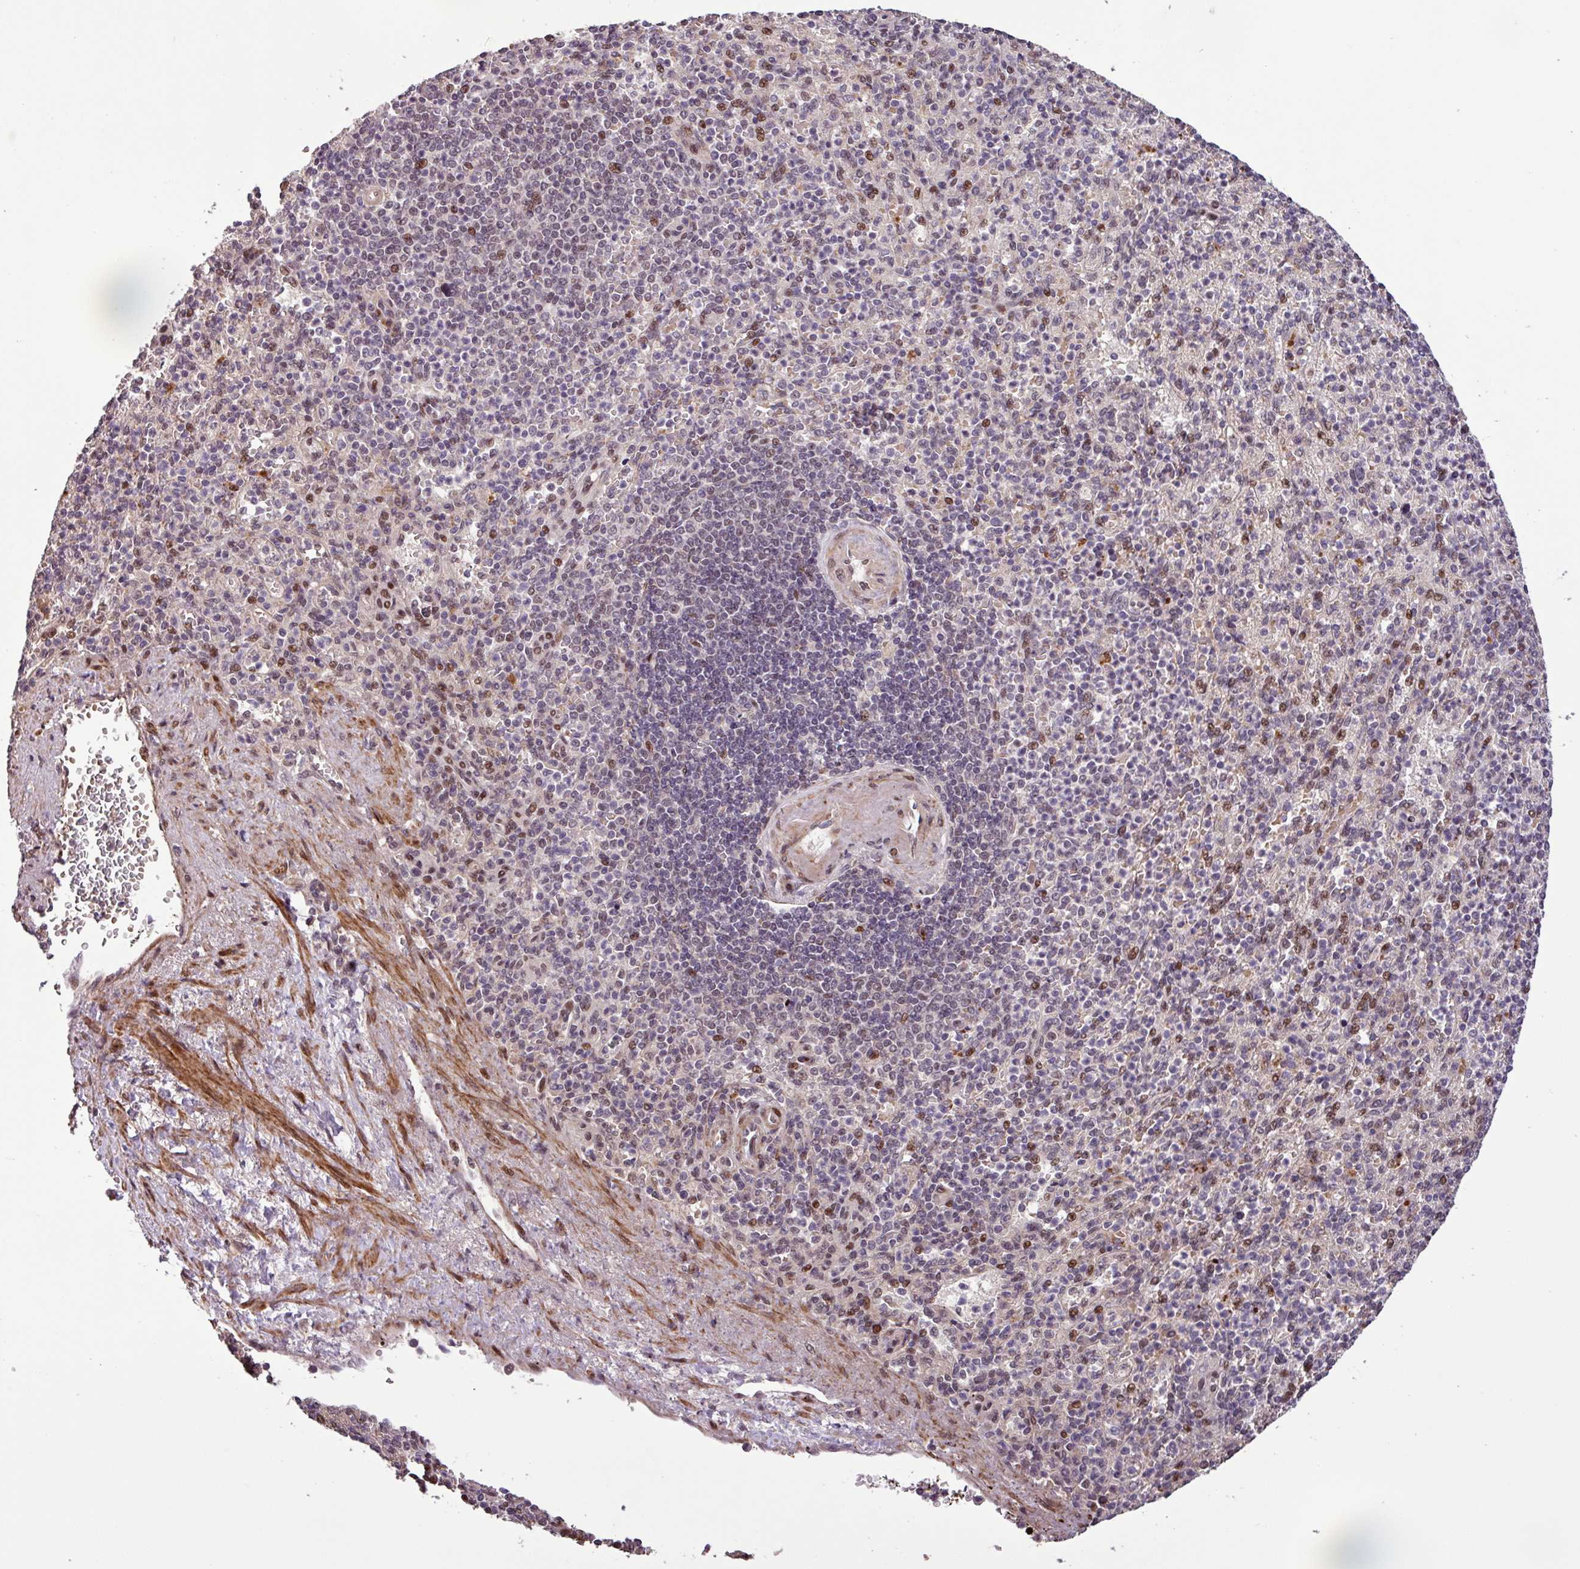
{"staining": {"intensity": "moderate", "quantity": "25%-75%", "location": "nuclear"}, "tissue": "spleen", "cell_type": "Cells in red pulp", "image_type": "normal", "snomed": [{"axis": "morphology", "description": "Normal tissue, NOS"}, {"axis": "topography", "description": "Spleen"}], "caption": "IHC of unremarkable human spleen reveals medium levels of moderate nuclear staining in about 25%-75% of cells in red pulp.", "gene": "SLC22A24", "patient": {"sex": "female", "age": 74}}